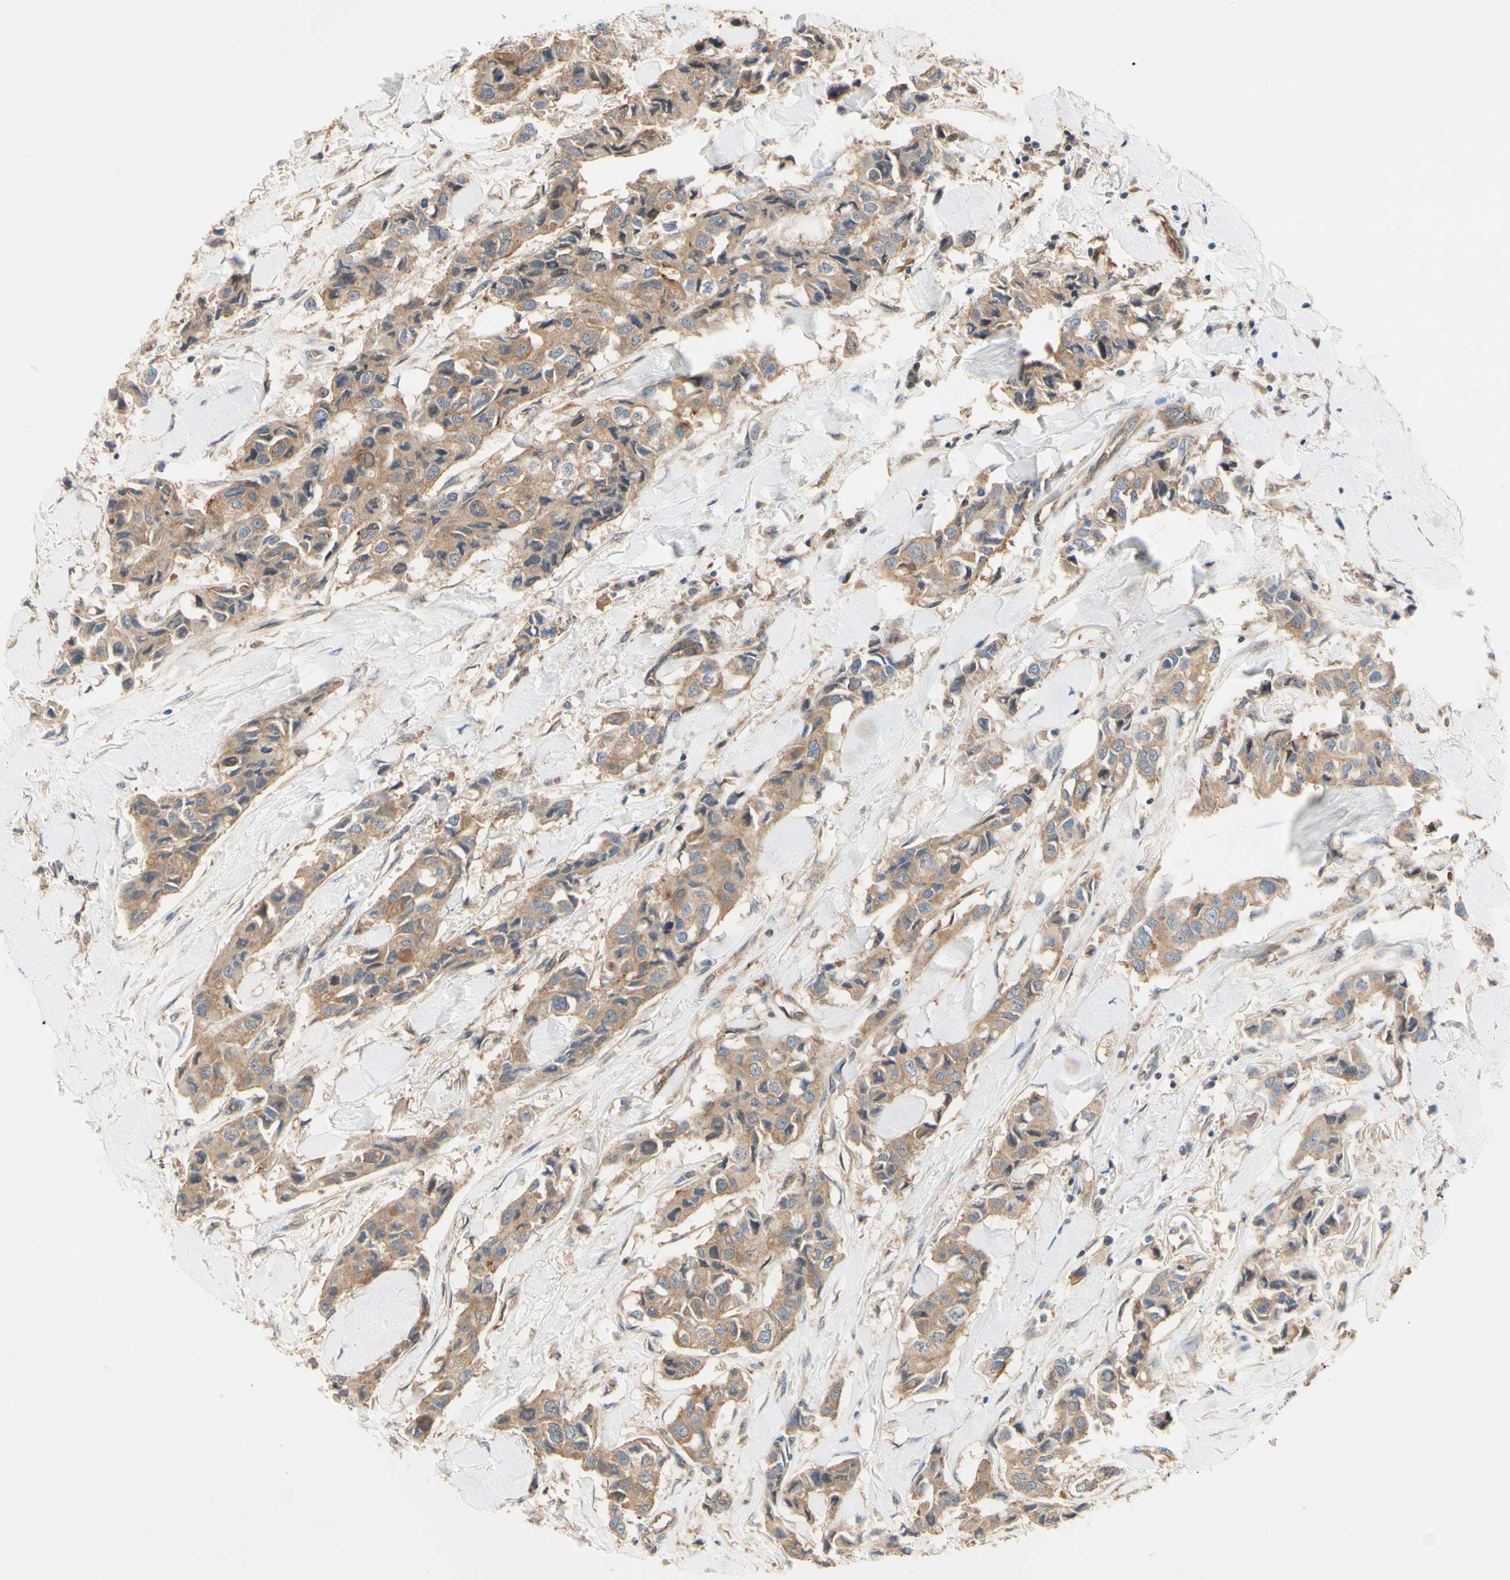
{"staining": {"intensity": "moderate", "quantity": ">75%", "location": "cytoplasmic/membranous"}, "tissue": "breast cancer", "cell_type": "Tumor cells", "image_type": "cancer", "snomed": [{"axis": "morphology", "description": "Duct carcinoma"}, {"axis": "topography", "description": "Breast"}], "caption": "Moderate cytoplasmic/membranous staining for a protein is seen in approximately >75% of tumor cells of intraductal carcinoma (breast) using IHC.", "gene": "DYNLRB1", "patient": {"sex": "female", "age": 80}}